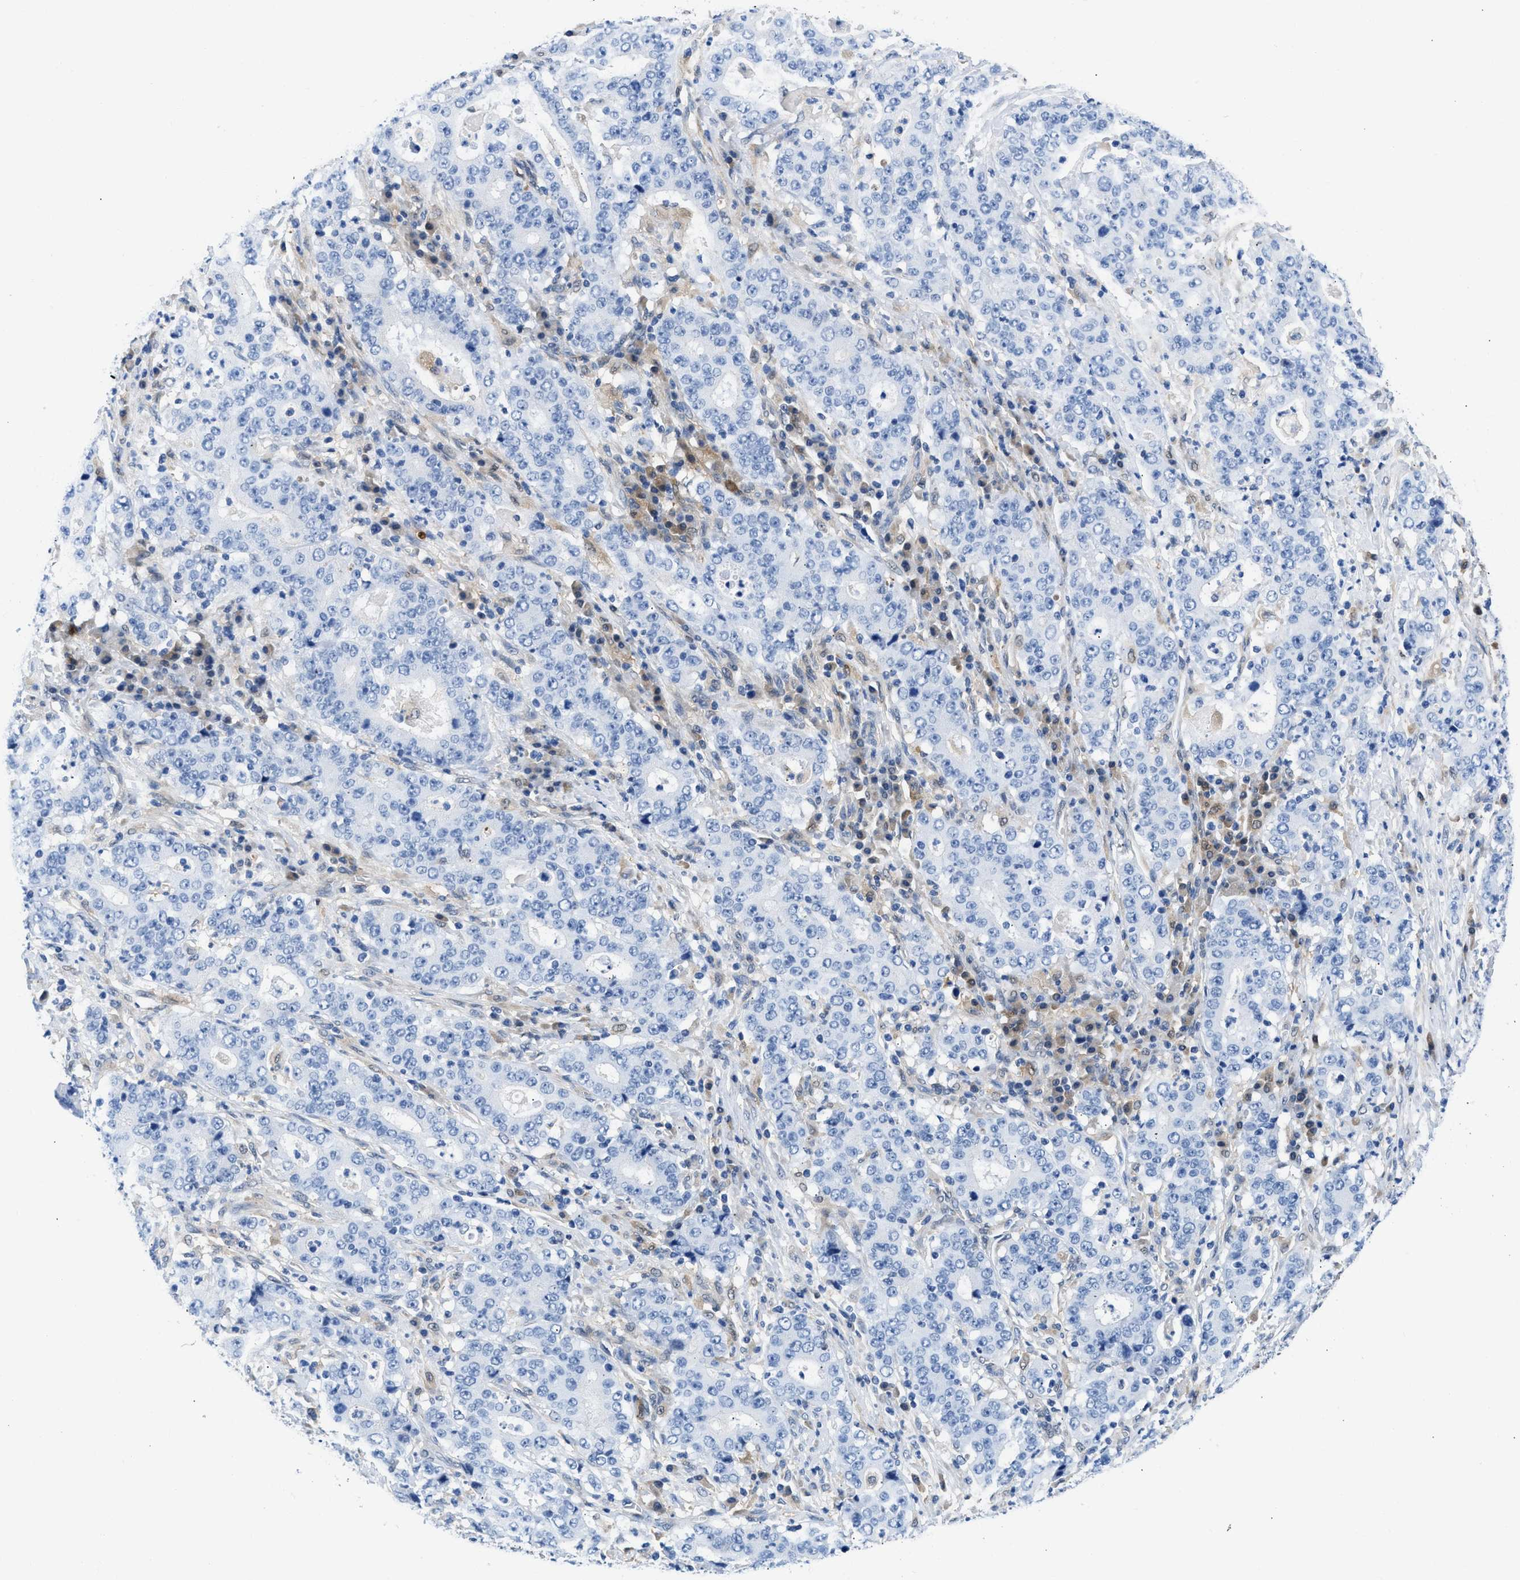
{"staining": {"intensity": "negative", "quantity": "none", "location": "none"}, "tissue": "stomach cancer", "cell_type": "Tumor cells", "image_type": "cancer", "snomed": [{"axis": "morphology", "description": "Normal tissue, NOS"}, {"axis": "morphology", "description": "Adenocarcinoma, NOS"}, {"axis": "topography", "description": "Stomach, upper"}, {"axis": "topography", "description": "Stomach"}], "caption": "Immunohistochemical staining of stomach cancer shows no significant positivity in tumor cells.", "gene": "CBR1", "patient": {"sex": "male", "age": 59}}